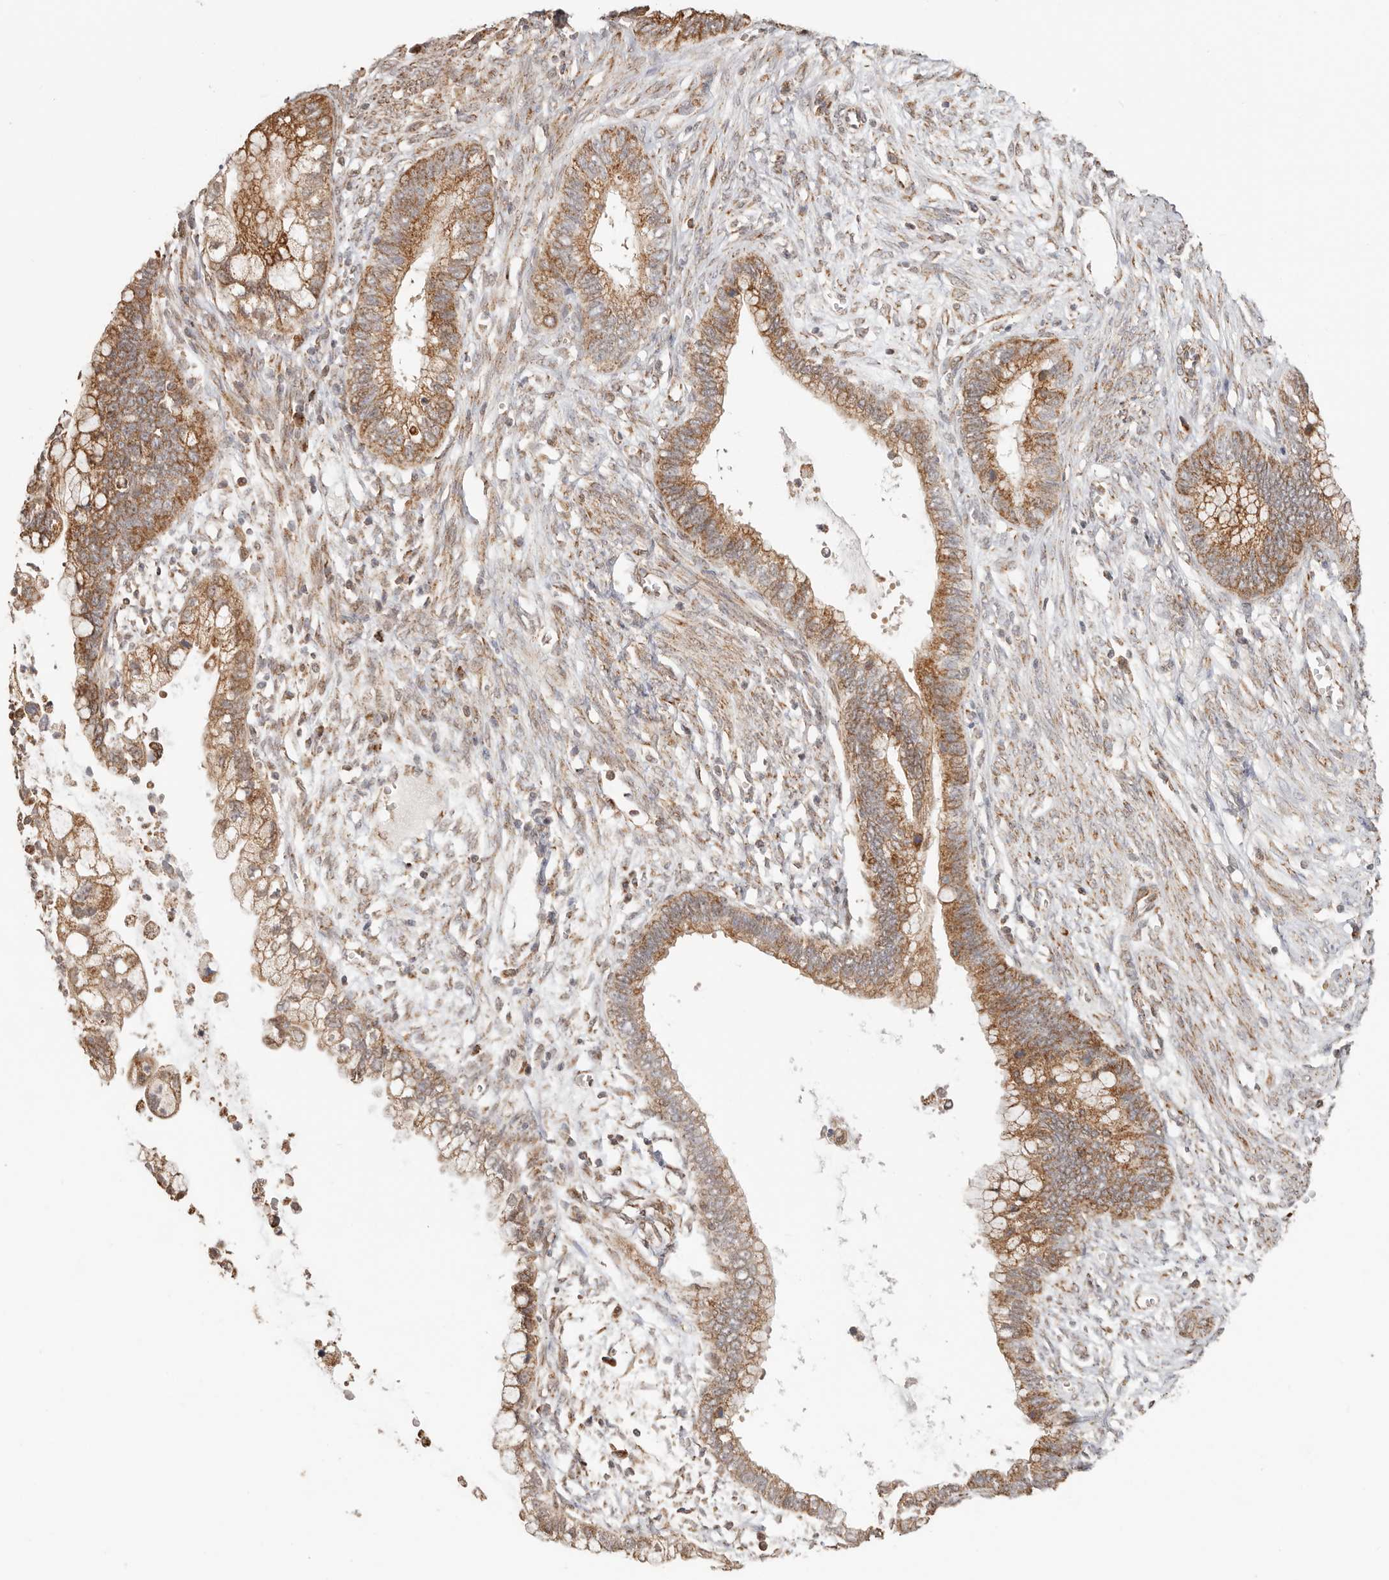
{"staining": {"intensity": "moderate", "quantity": ">75%", "location": "cytoplasmic/membranous"}, "tissue": "cervical cancer", "cell_type": "Tumor cells", "image_type": "cancer", "snomed": [{"axis": "morphology", "description": "Adenocarcinoma, NOS"}, {"axis": "topography", "description": "Cervix"}], "caption": "Immunohistochemistry (DAB (3,3'-diaminobenzidine)) staining of human cervical cancer (adenocarcinoma) displays moderate cytoplasmic/membranous protein staining in approximately >75% of tumor cells.", "gene": "NDUFB11", "patient": {"sex": "female", "age": 44}}